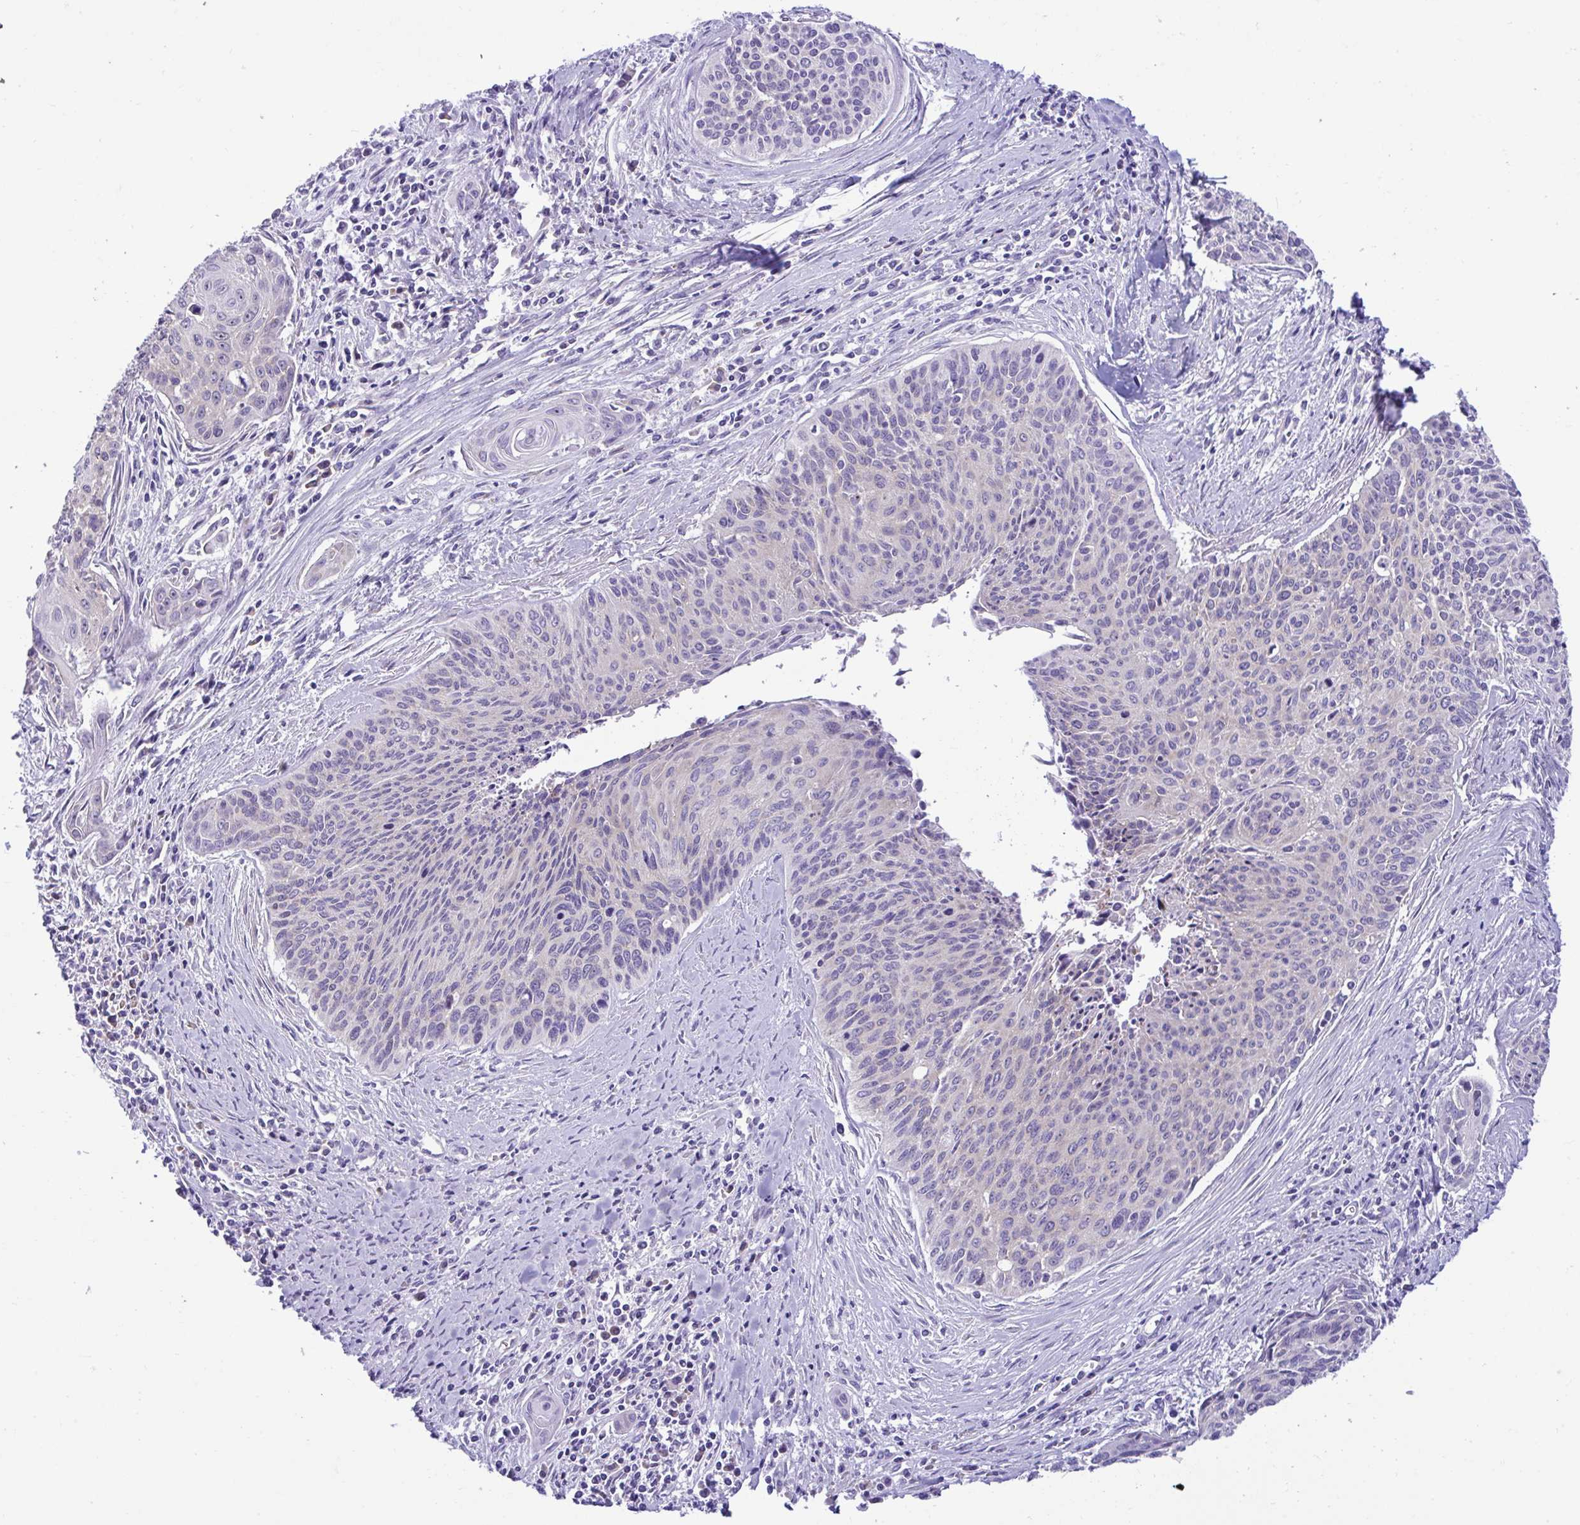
{"staining": {"intensity": "negative", "quantity": "none", "location": "none"}, "tissue": "cervical cancer", "cell_type": "Tumor cells", "image_type": "cancer", "snomed": [{"axis": "morphology", "description": "Squamous cell carcinoma, NOS"}, {"axis": "topography", "description": "Cervix"}], "caption": "Squamous cell carcinoma (cervical) was stained to show a protein in brown. There is no significant expression in tumor cells.", "gene": "RPL7", "patient": {"sex": "female", "age": 55}}